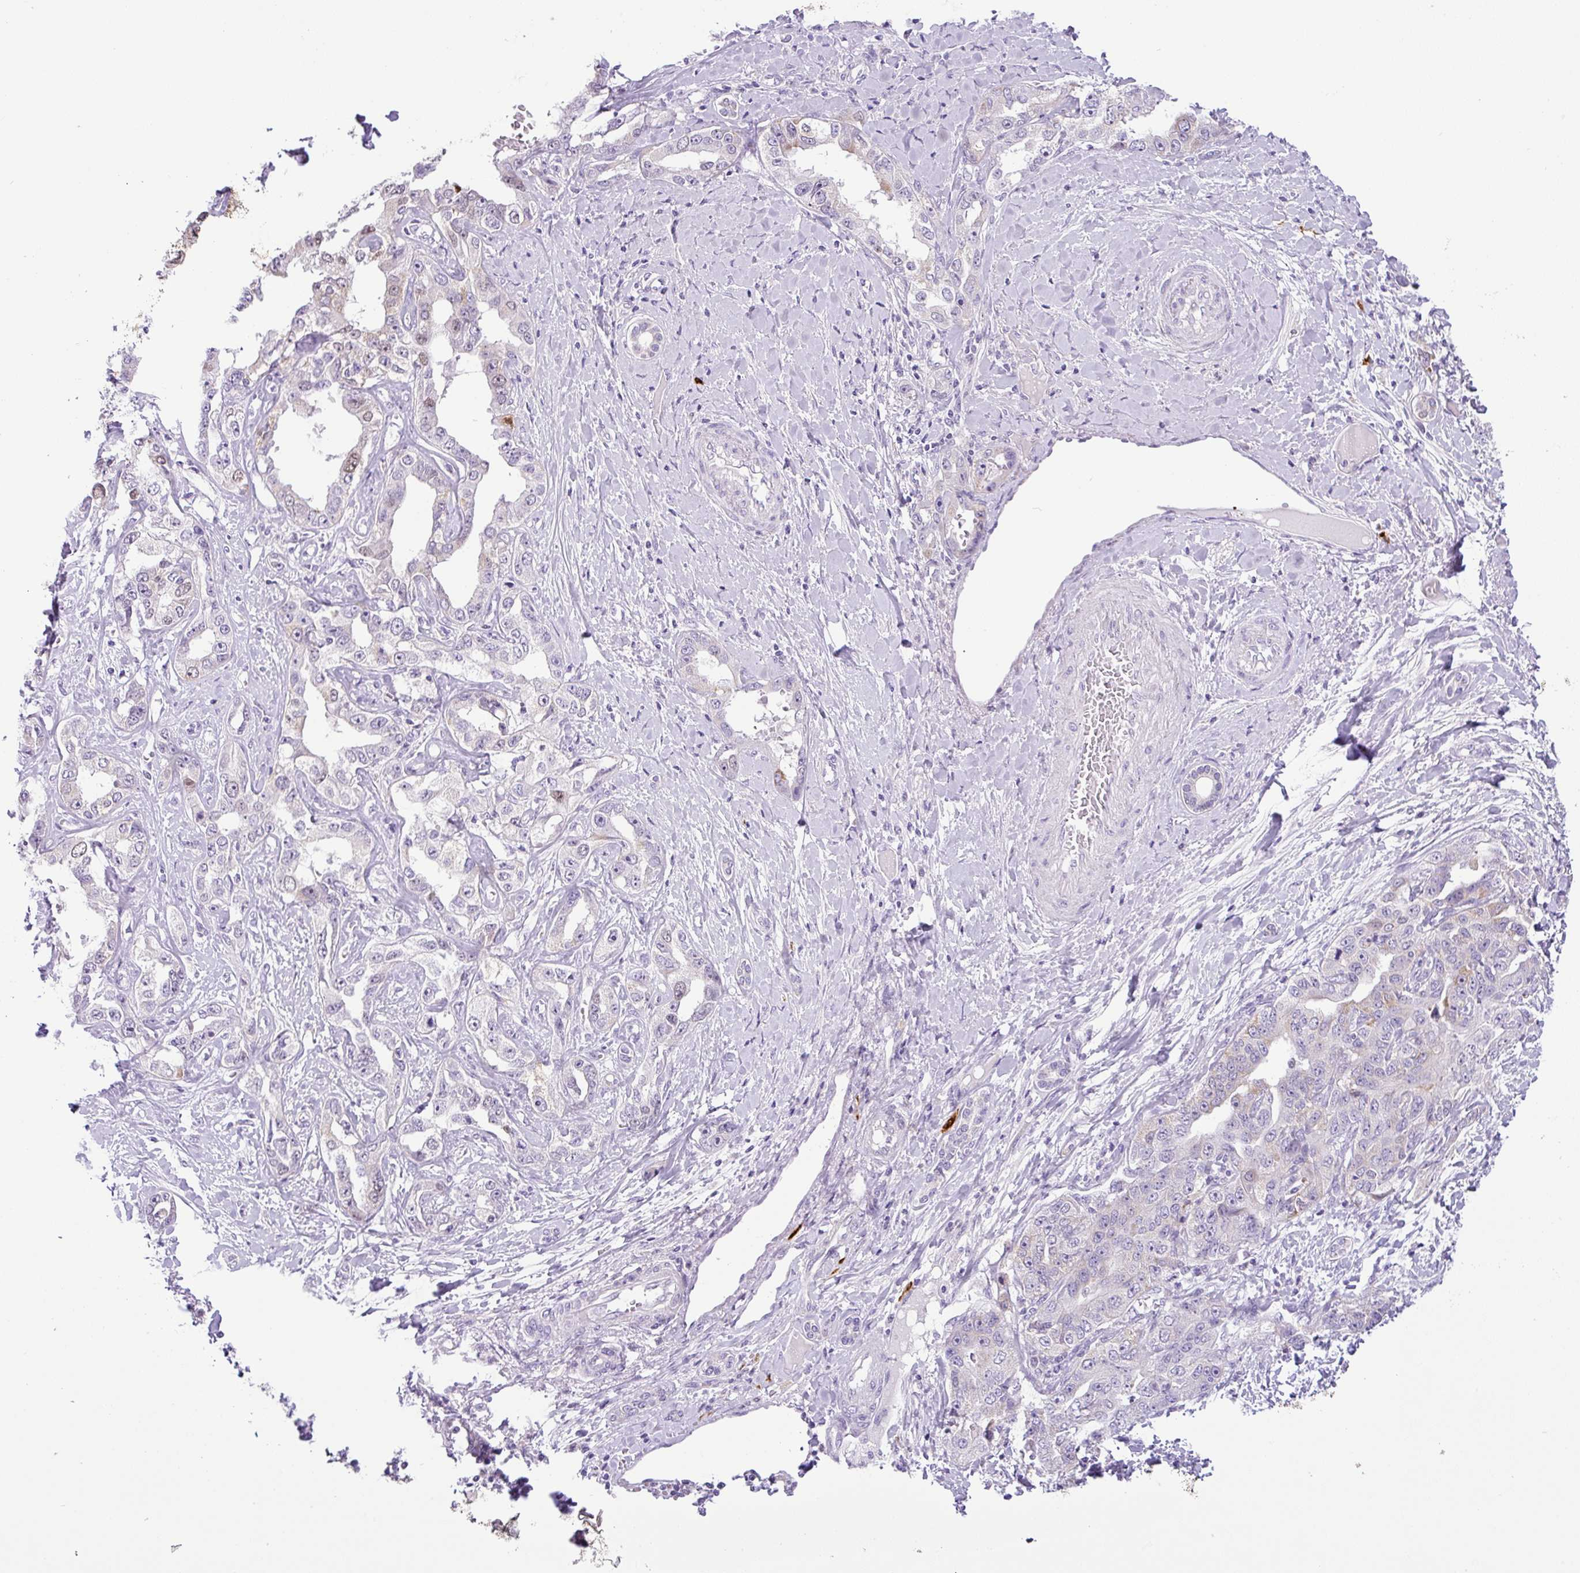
{"staining": {"intensity": "moderate", "quantity": "<25%", "location": "nuclear"}, "tissue": "liver cancer", "cell_type": "Tumor cells", "image_type": "cancer", "snomed": [{"axis": "morphology", "description": "Cholangiocarcinoma"}, {"axis": "topography", "description": "Liver"}], "caption": "The immunohistochemical stain shows moderate nuclear positivity in tumor cells of liver cancer (cholangiocarcinoma) tissue. The staining was performed using DAB, with brown indicating positive protein expression. Nuclei are stained blue with hematoxylin.", "gene": "HMCN2", "patient": {"sex": "male", "age": 59}}